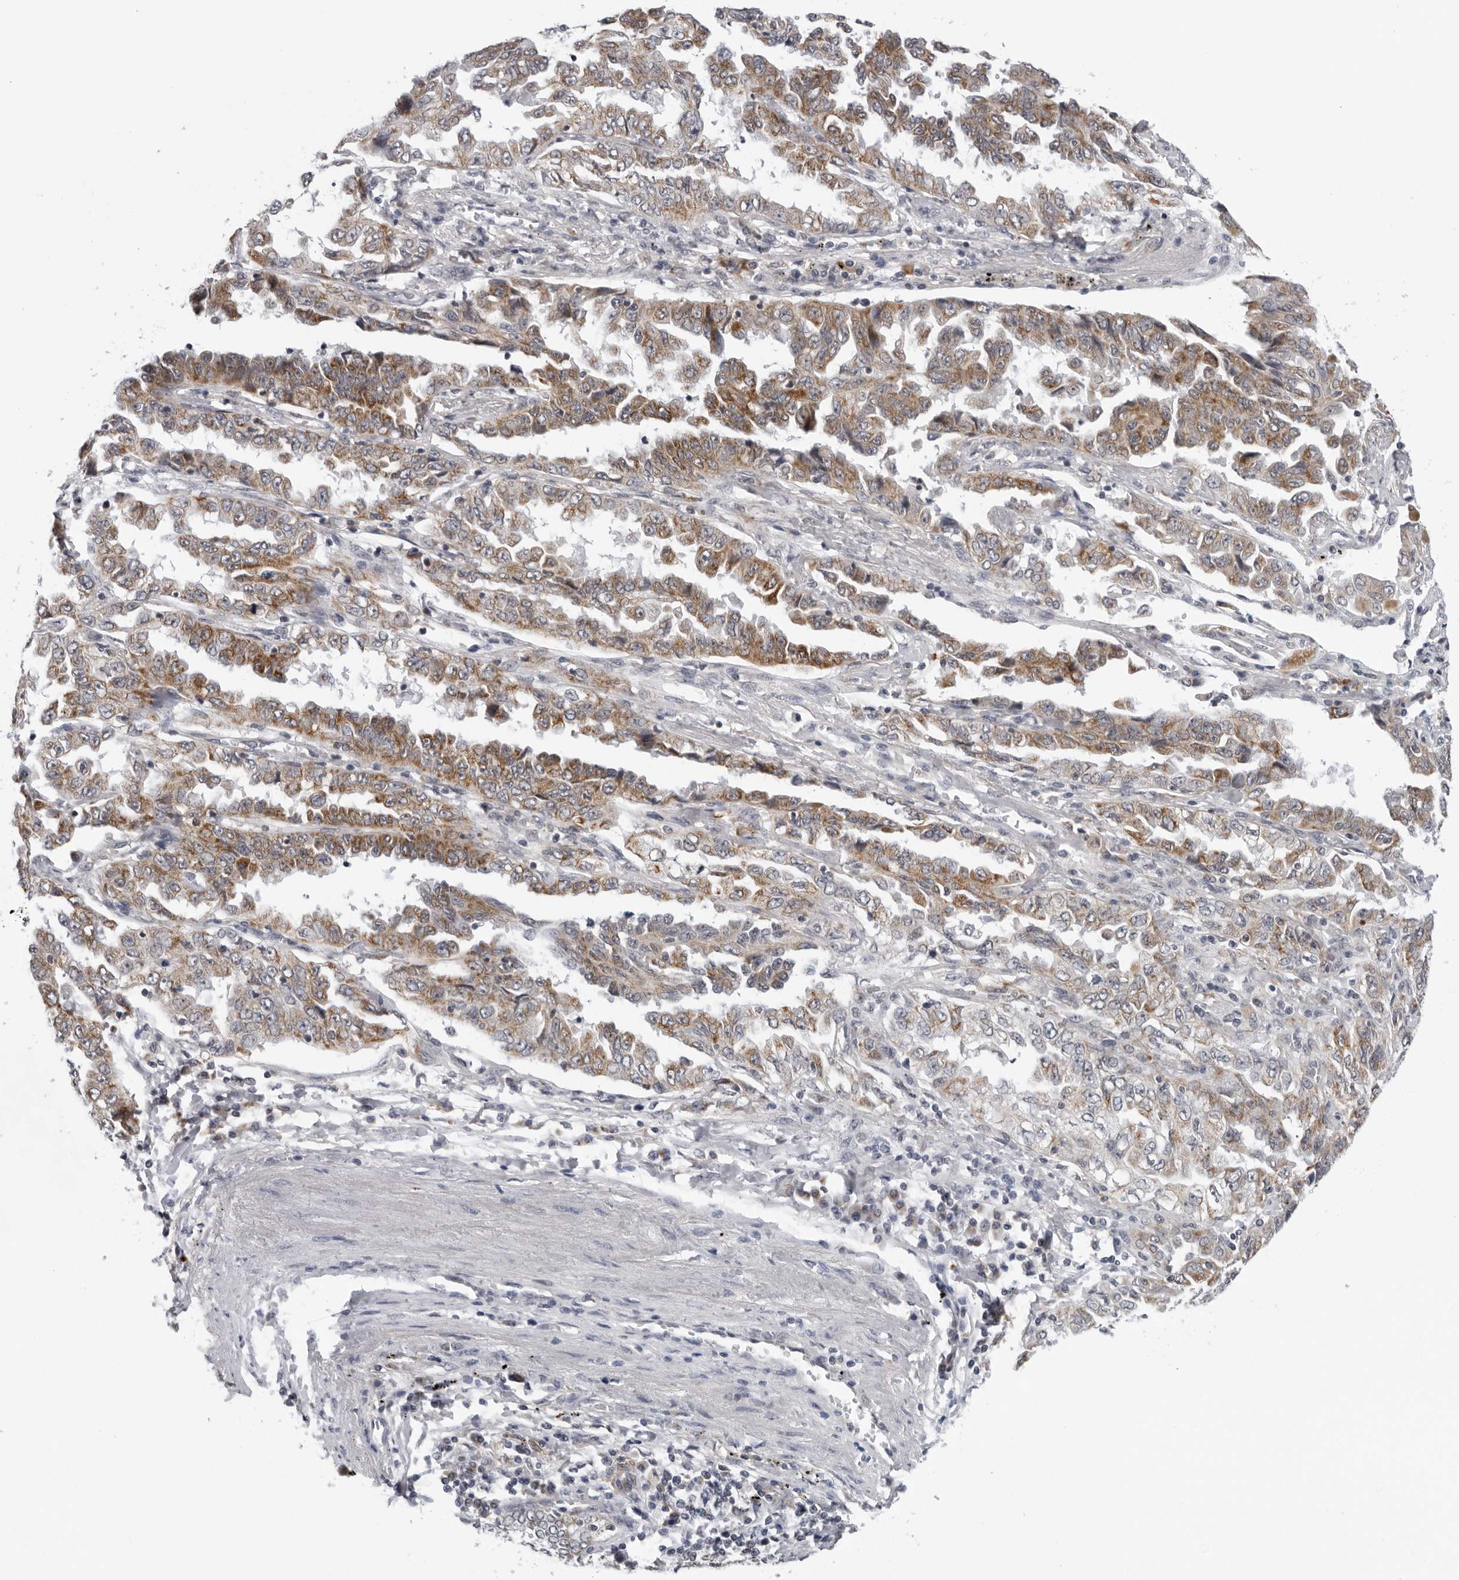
{"staining": {"intensity": "moderate", "quantity": ">75%", "location": "cytoplasmic/membranous"}, "tissue": "lung cancer", "cell_type": "Tumor cells", "image_type": "cancer", "snomed": [{"axis": "morphology", "description": "Adenocarcinoma, NOS"}, {"axis": "topography", "description": "Lung"}], "caption": "A high-resolution histopathology image shows immunohistochemistry (IHC) staining of lung adenocarcinoma, which exhibits moderate cytoplasmic/membranous expression in about >75% of tumor cells. Using DAB (3,3'-diaminobenzidine) (brown) and hematoxylin (blue) stains, captured at high magnification using brightfield microscopy.", "gene": "CPT2", "patient": {"sex": "female", "age": 51}}